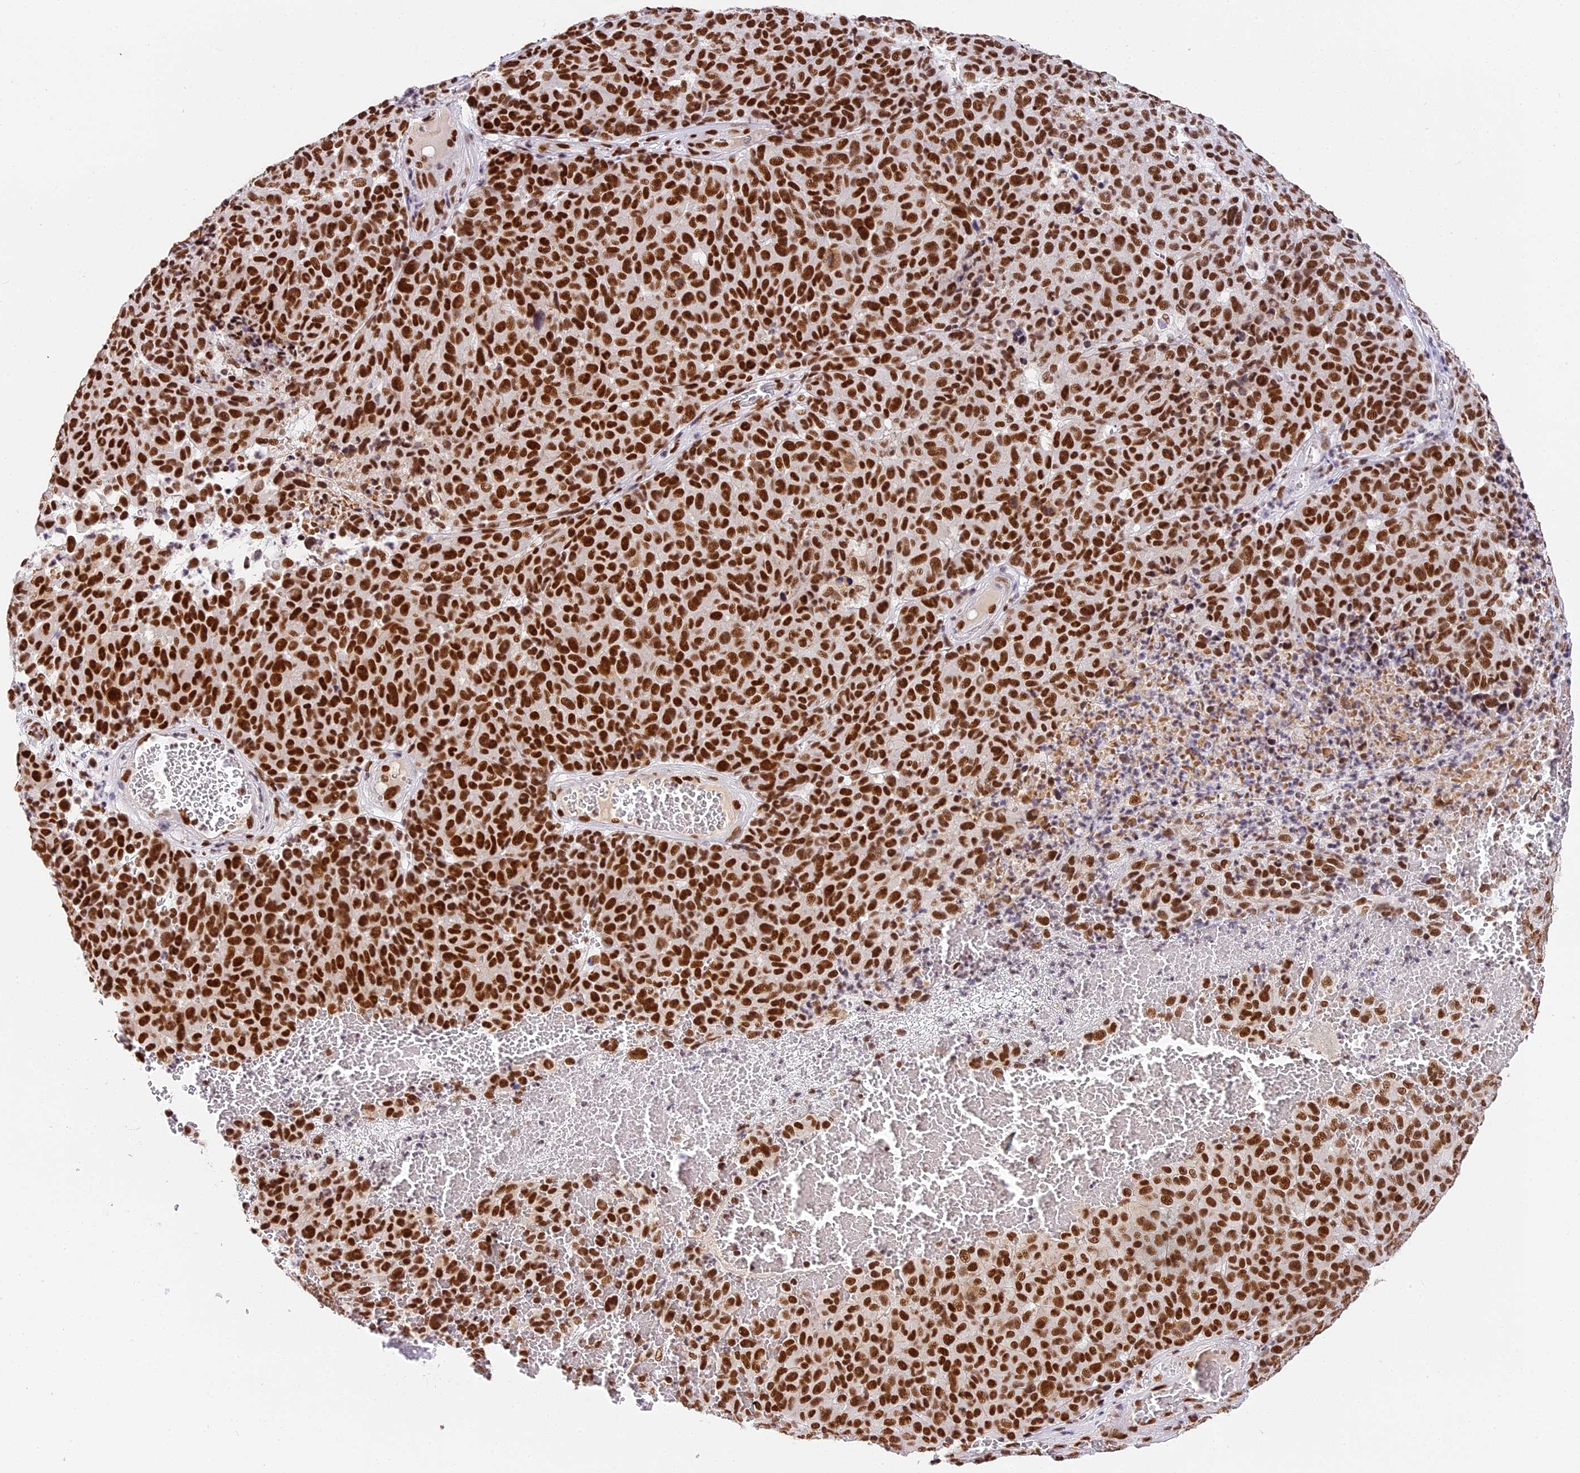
{"staining": {"intensity": "strong", "quantity": ">75%", "location": "nuclear"}, "tissue": "melanoma", "cell_type": "Tumor cells", "image_type": "cancer", "snomed": [{"axis": "morphology", "description": "Malignant melanoma, NOS"}, {"axis": "topography", "description": "Skin"}], "caption": "Malignant melanoma stained with a protein marker shows strong staining in tumor cells.", "gene": "SBNO1", "patient": {"sex": "male", "age": 49}}